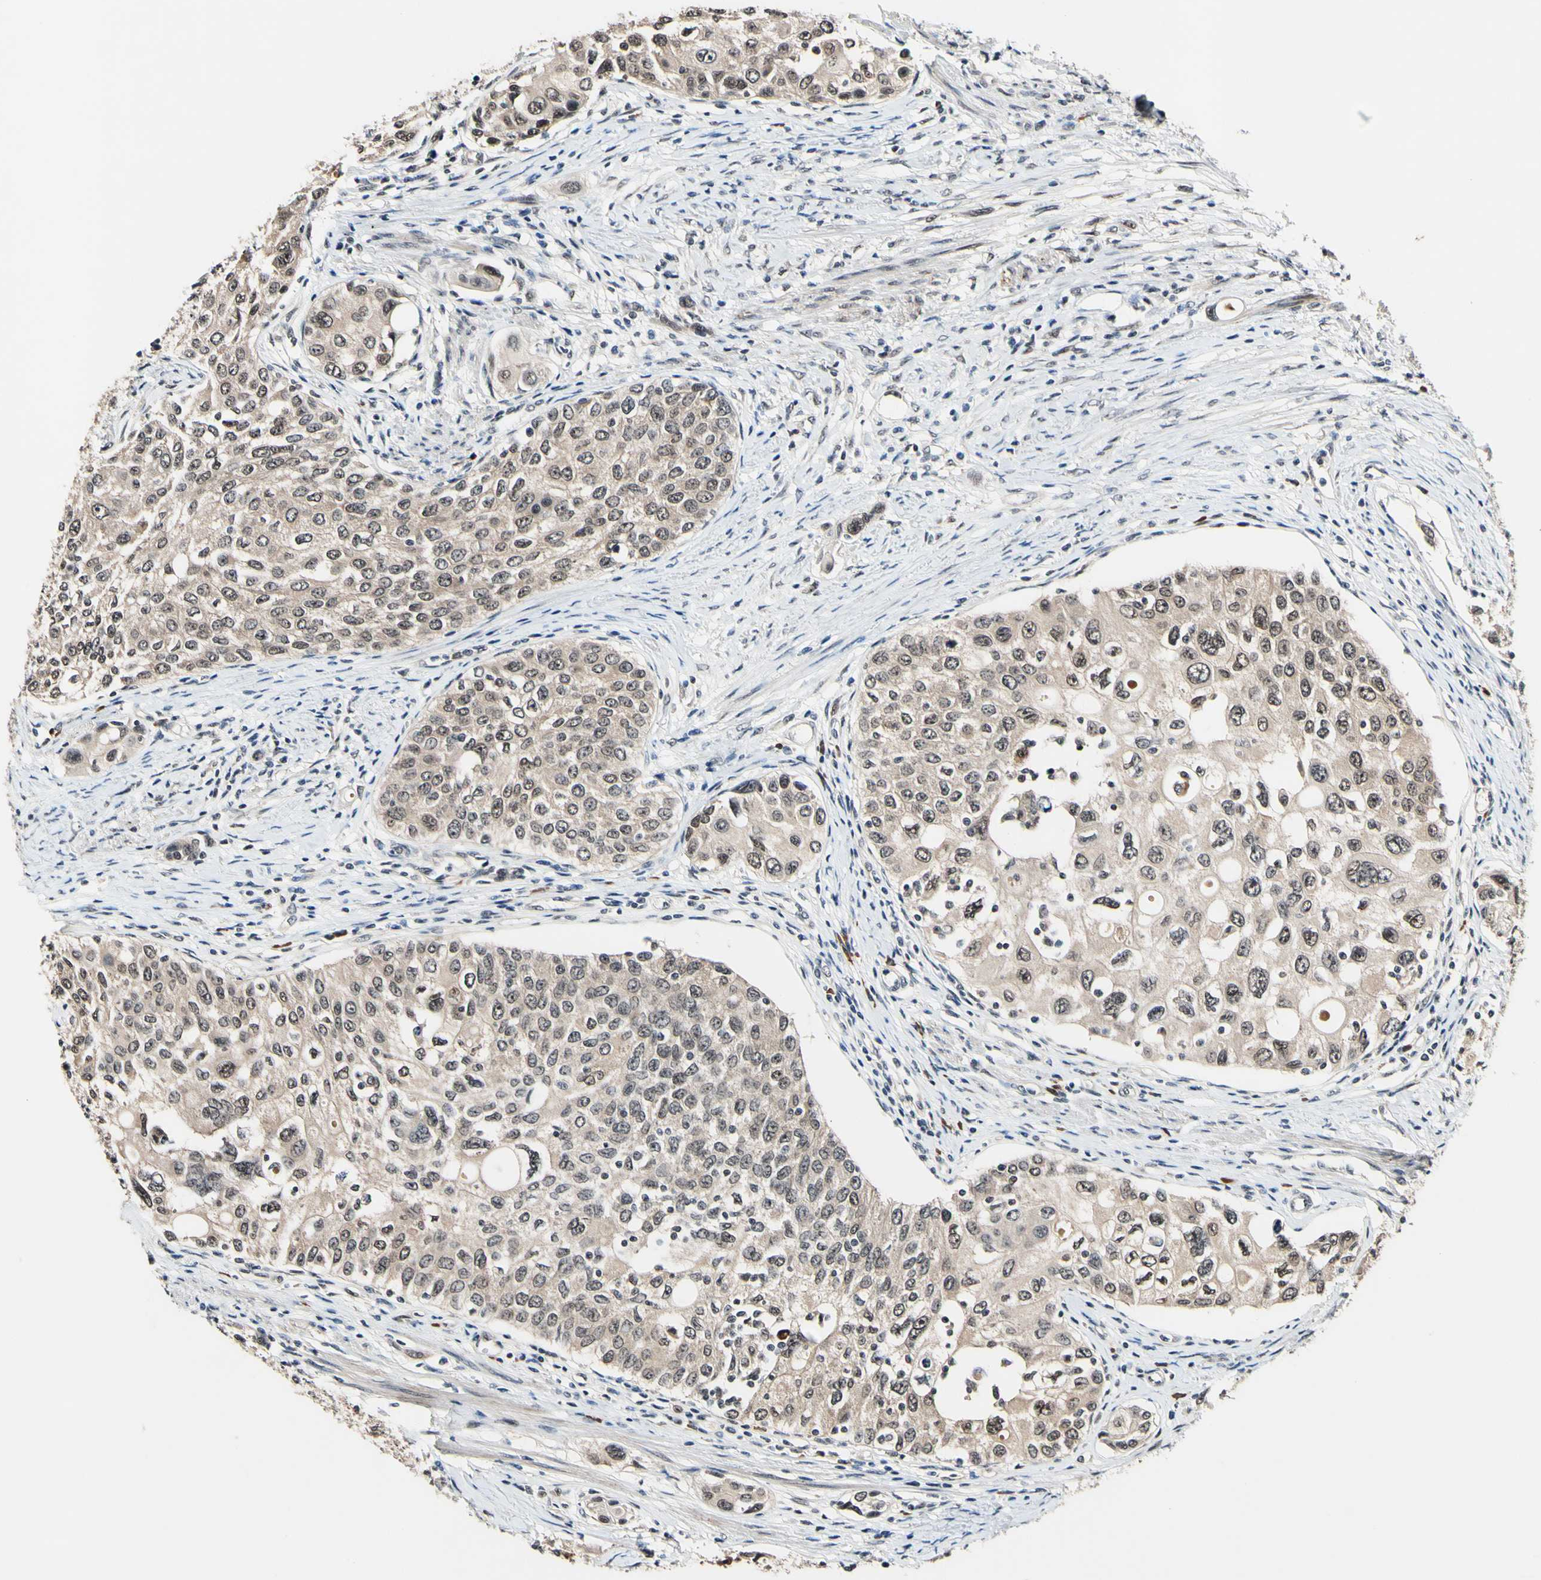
{"staining": {"intensity": "weak", "quantity": ">75%", "location": "cytoplasmic/membranous"}, "tissue": "urothelial cancer", "cell_type": "Tumor cells", "image_type": "cancer", "snomed": [{"axis": "morphology", "description": "Urothelial carcinoma, High grade"}, {"axis": "topography", "description": "Urinary bladder"}], "caption": "Approximately >75% of tumor cells in urothelial carcinoma (high-grade) demonstrate weak cytoplasmic/membranous protein positivity as visualized by brown immunohistochemical staining.", "gene": "PSMD10", "patient": {"sex": "female", "age": 56}}